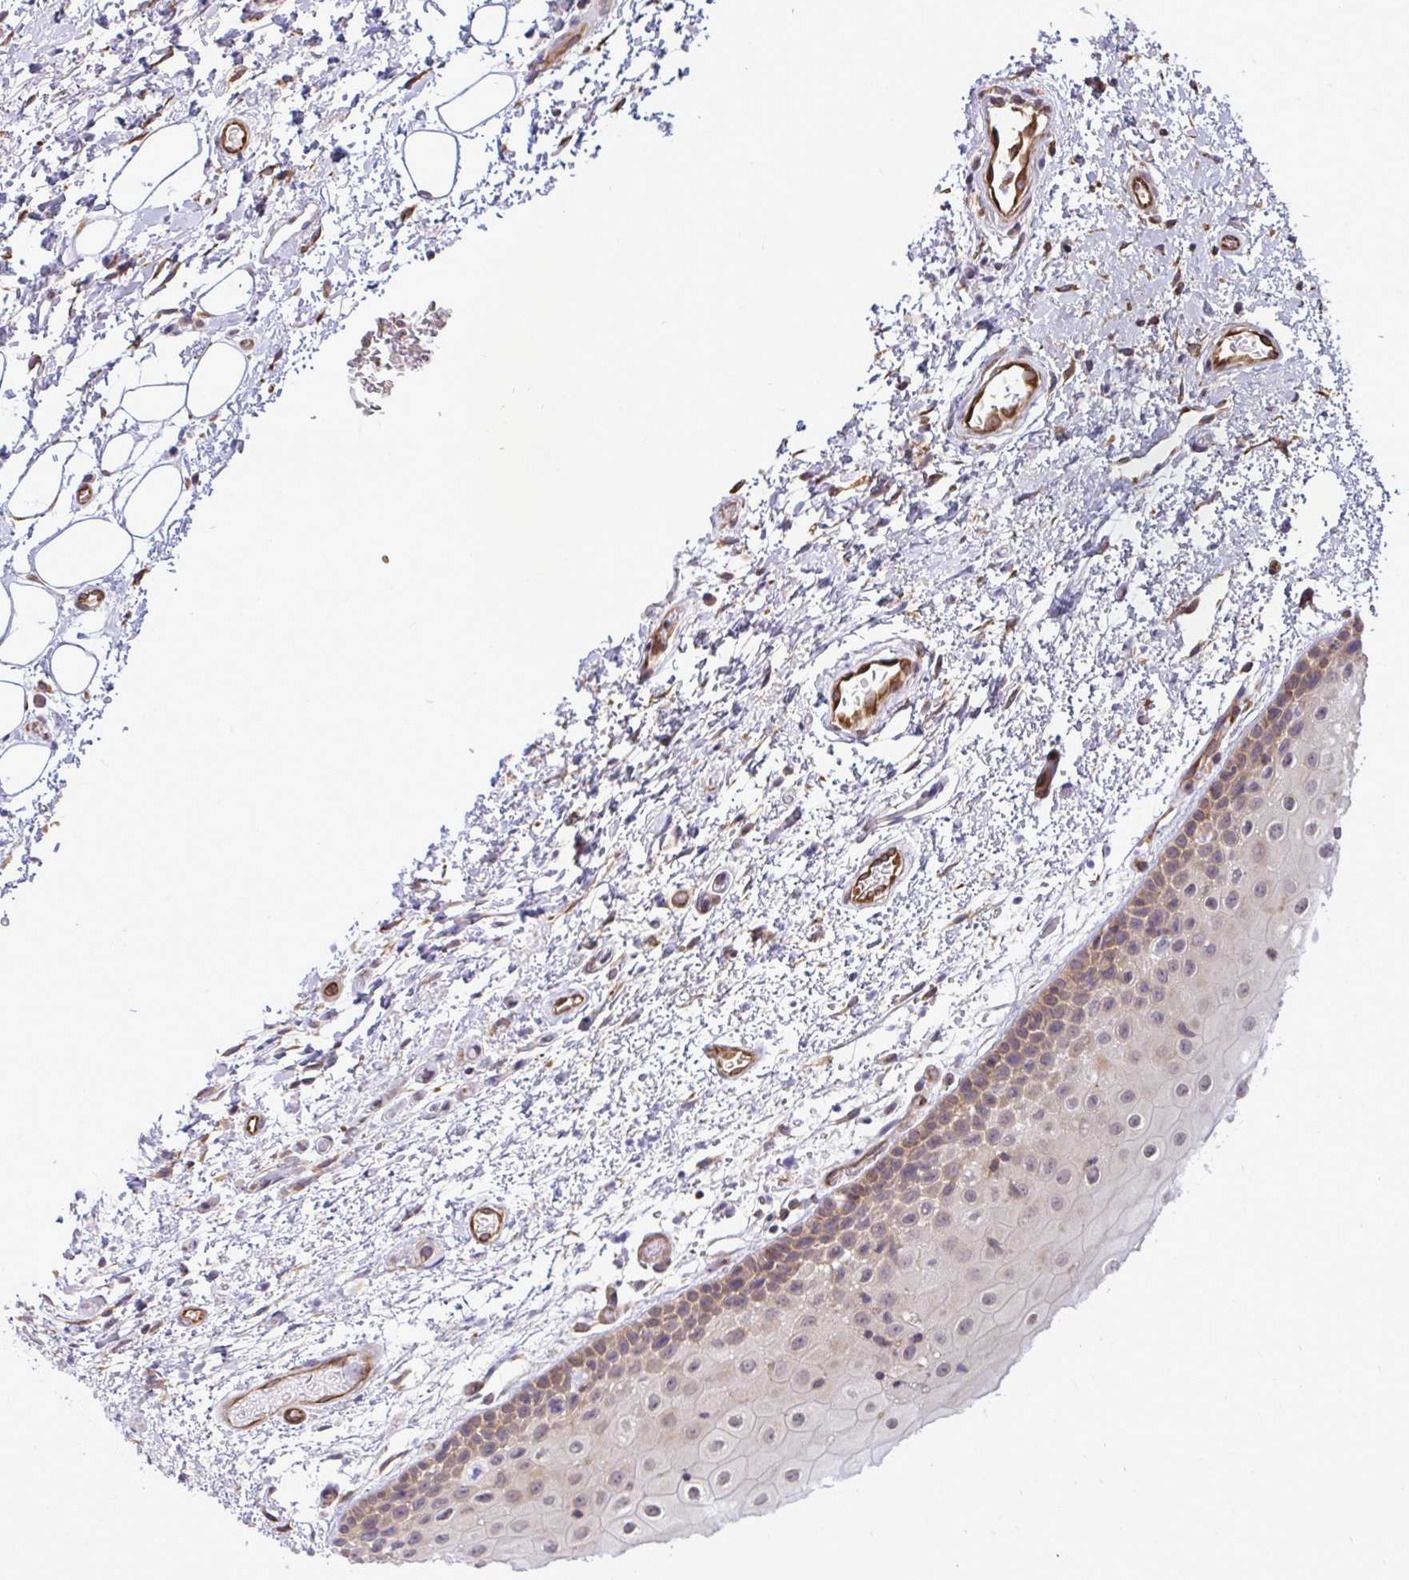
{"staining": {"intensity": "weak", "quantity": "25%-75%", "location": "cytoplasmic/membranous"}, "tissue": "oral mucosa", "cell_type": "Squamous epithelial cells", "image_type": "normal", "snomed": [{"axis": "morphology", "description": "Normal tissue, NOS"}, {"axis": "topography", "description": "Oral tissue"}], "caption": "Protein expression by immunohistochemistry (IHC) reveals weak cytoplasmic/membranous staining in about 25%-75% of squamous epithelial cells in normal oral mucosa.", "gene": "FUT10", "patient": {"sex": "female", "age": 82}}